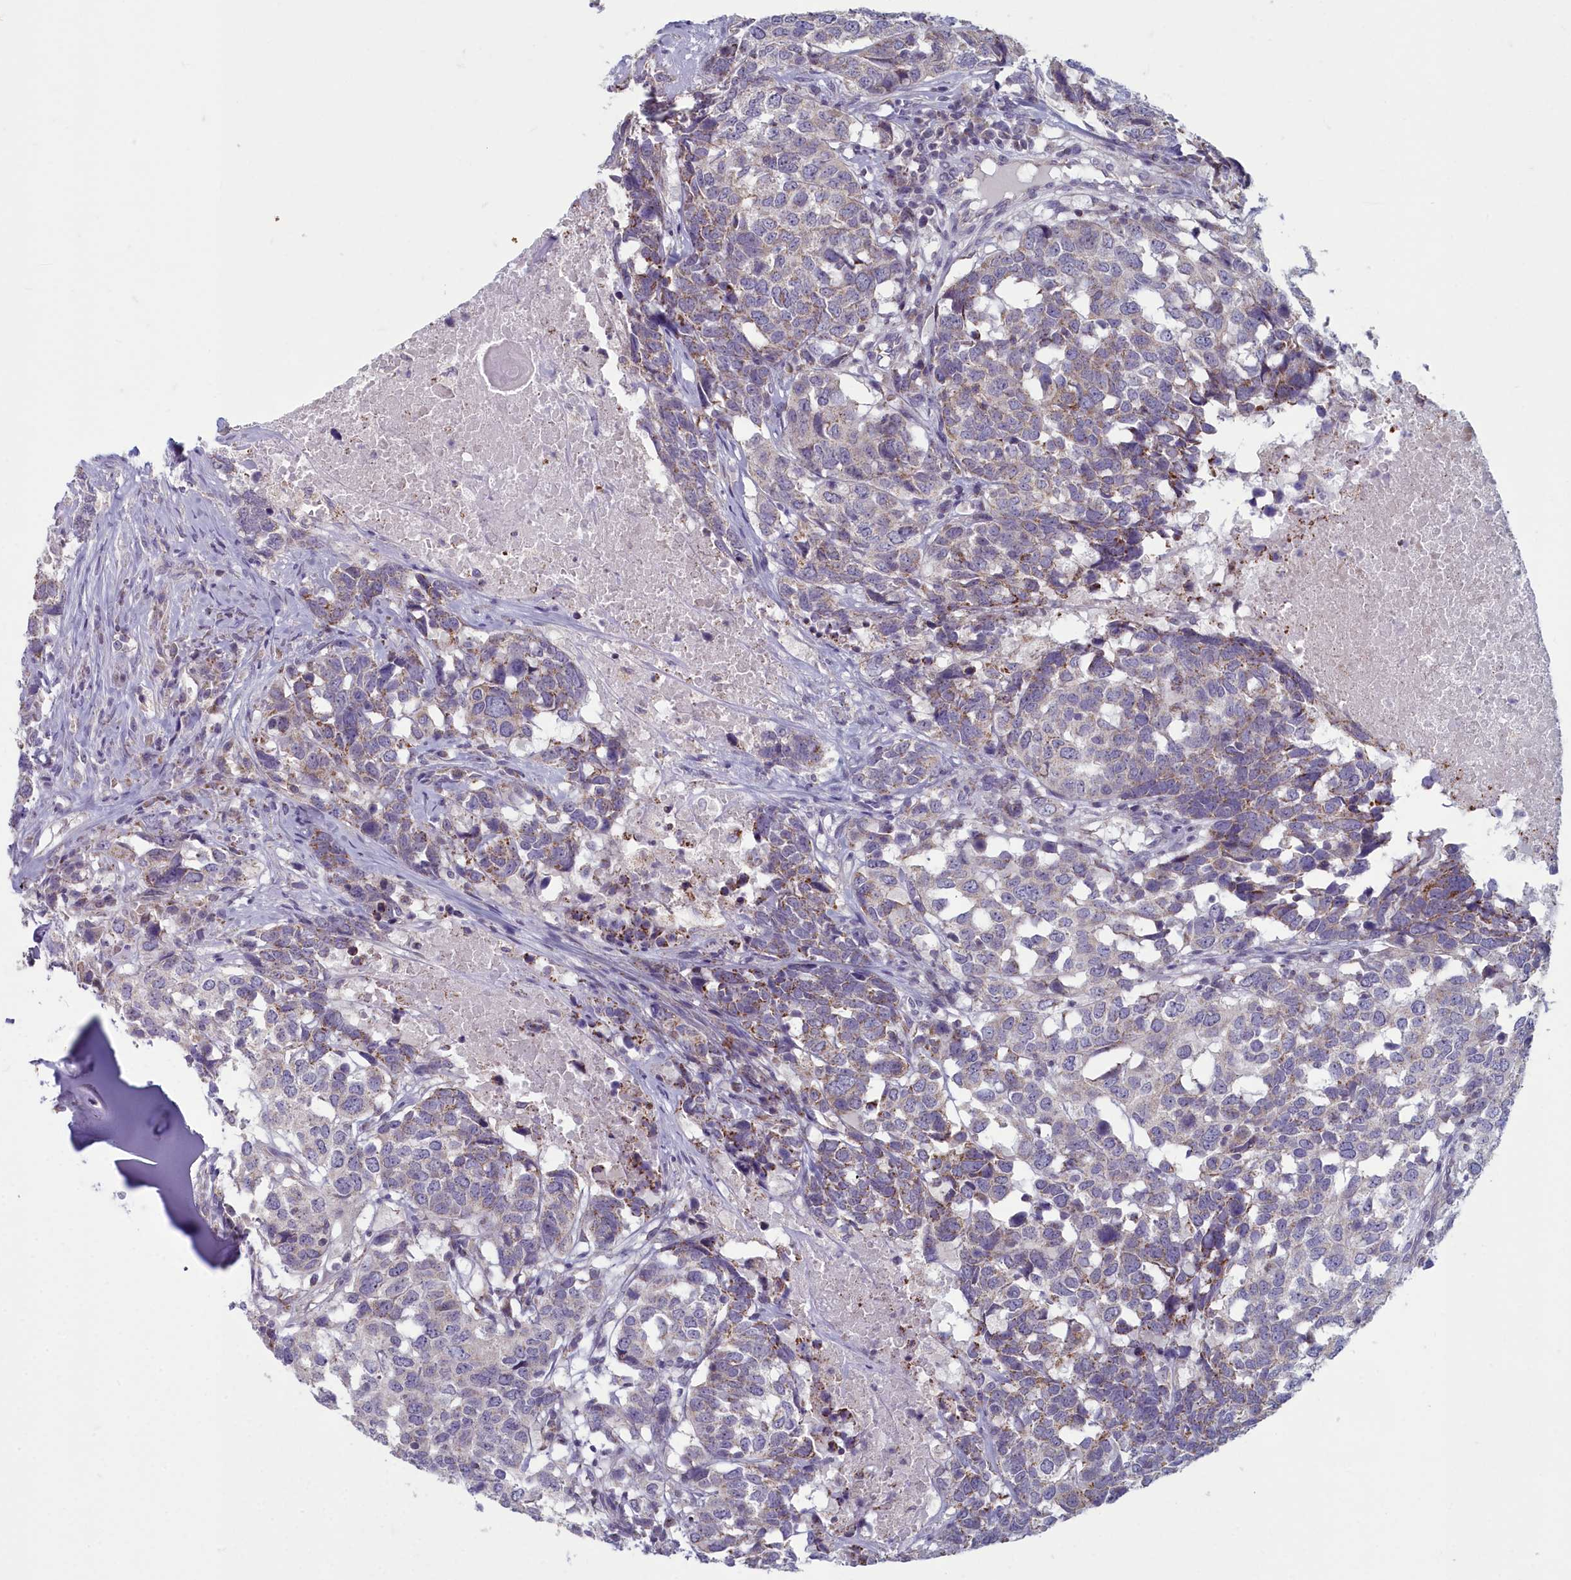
{"staining": {"intensity": "weak", "quantity": "<25%", "location": "cytoplasmic/membranous"}, "tissue": "head and neck cancer", "cell_type": "Tumor cells", "image_type": "cancer", "snomed": [{"axis": "morphology", "description": "Squamous cell carcinoma, NOS"}, {"axis": "topography", "description": "Head-Neck"}], "caption": "The image shows no staining of tumor cells in head and neck squamous cell carcinoma. Brightfield microscopy of IHC stained with DAB (3,3'-diaminobenzidine) (brown) and hematoxylin (blue), captured at high magnification.", "gene": "INSYN2A", "patient": {"sex": "male", "age": 66}}